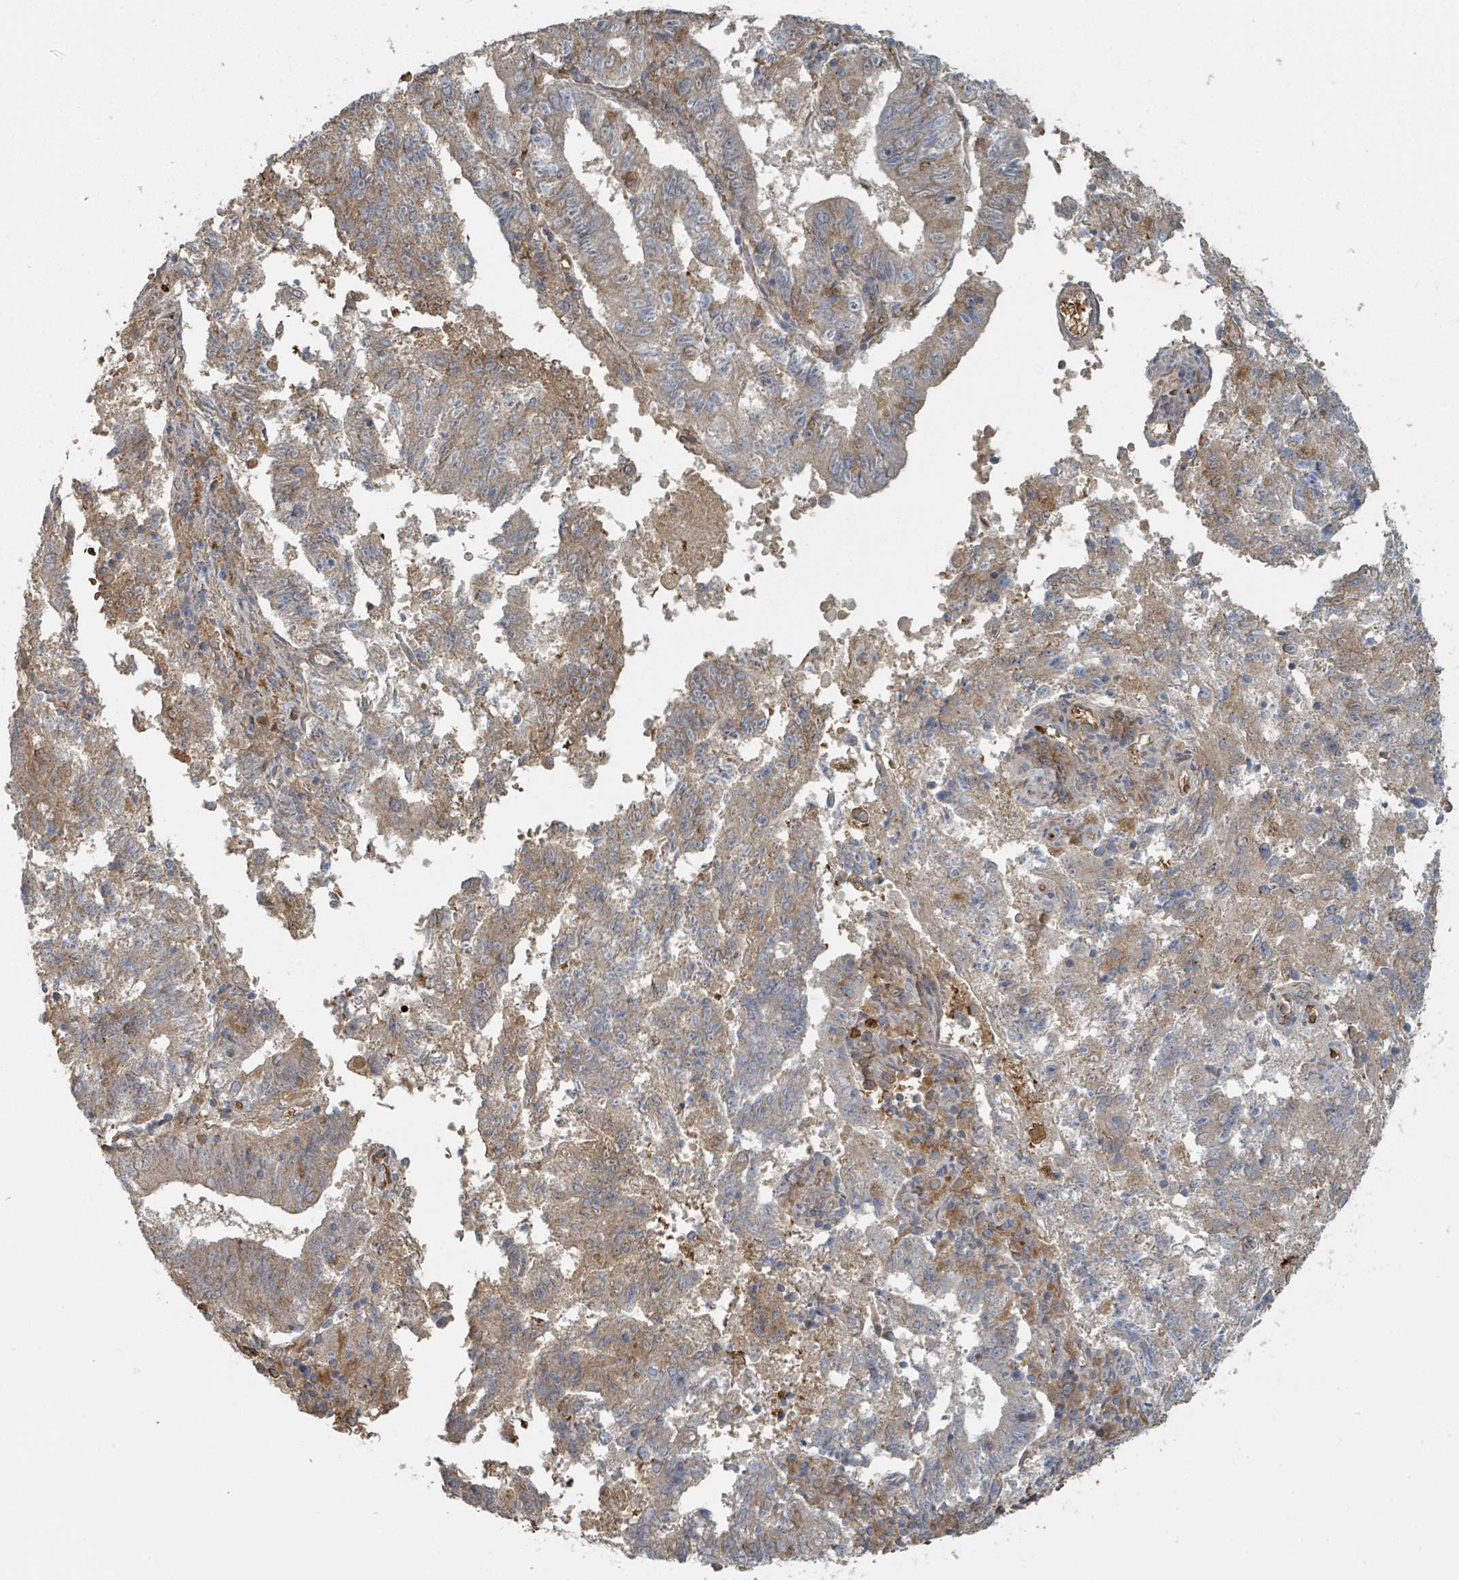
{"staining": {"intensity": "moderate", "quantity": ">75%", "location": "cytoplasmic/membranous"}, "tissue": "endometrial cancer", "cell_type": "Tumor cells", "image_type": "cancer", "snomed": [{"axis": "morphology", "description": "Adenocarcinoma, NOS"}, {"axis": "topography", "description": "Endometrium"}], "caption": "A micrograph of human endometrial adenocarcinoma stained for a protein displays moderate cytoplasmic/membranous brown staining in tumor cells.", "gene": "TRPC4AP", "patient": {"sex": "female", "age": 82}}